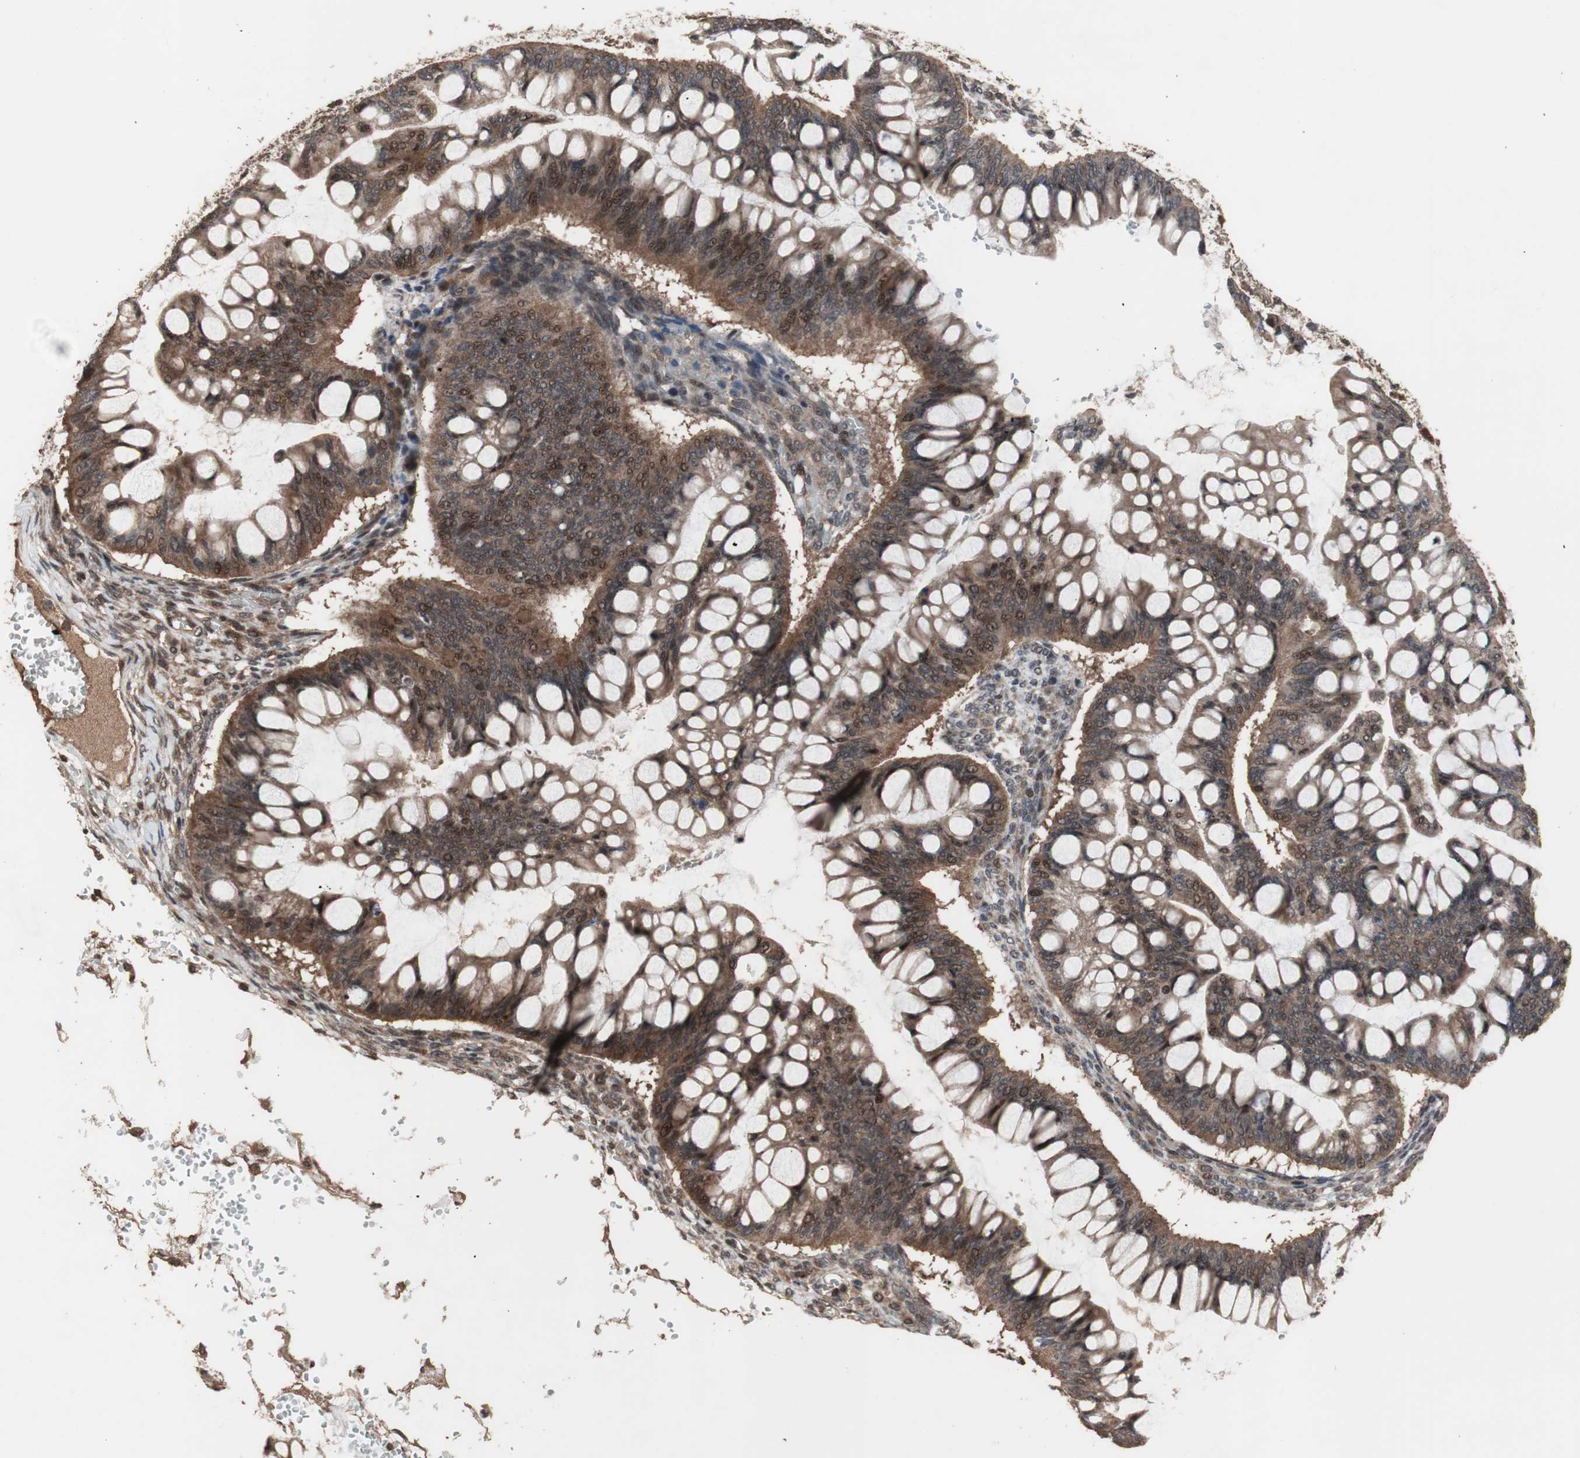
{"staining": {"intensity": "moderate", "quantity": ">75%", "location": "cytoplasmic/membranous,nuclear"}, "tissue": "ovarian cancer", "cell_type": "Tumor cells", "image_type": "cancer", "snomed": [{"axis": "morphology", "description": "Cystadenocarcinoma, mucinous, NOS"}, {"axis": "topography", "description": "Ovary"}], "caption": "This image exhibits immunohistochemistry staining of ovarian mucinous cystadenocarcinoma, with medium moderate cytoplasmic/membranous and nuclear positivity in approximately >75% of tumor cells.", "gene": "KANSL1", "patient": {"sex": "female", "age": 73}}